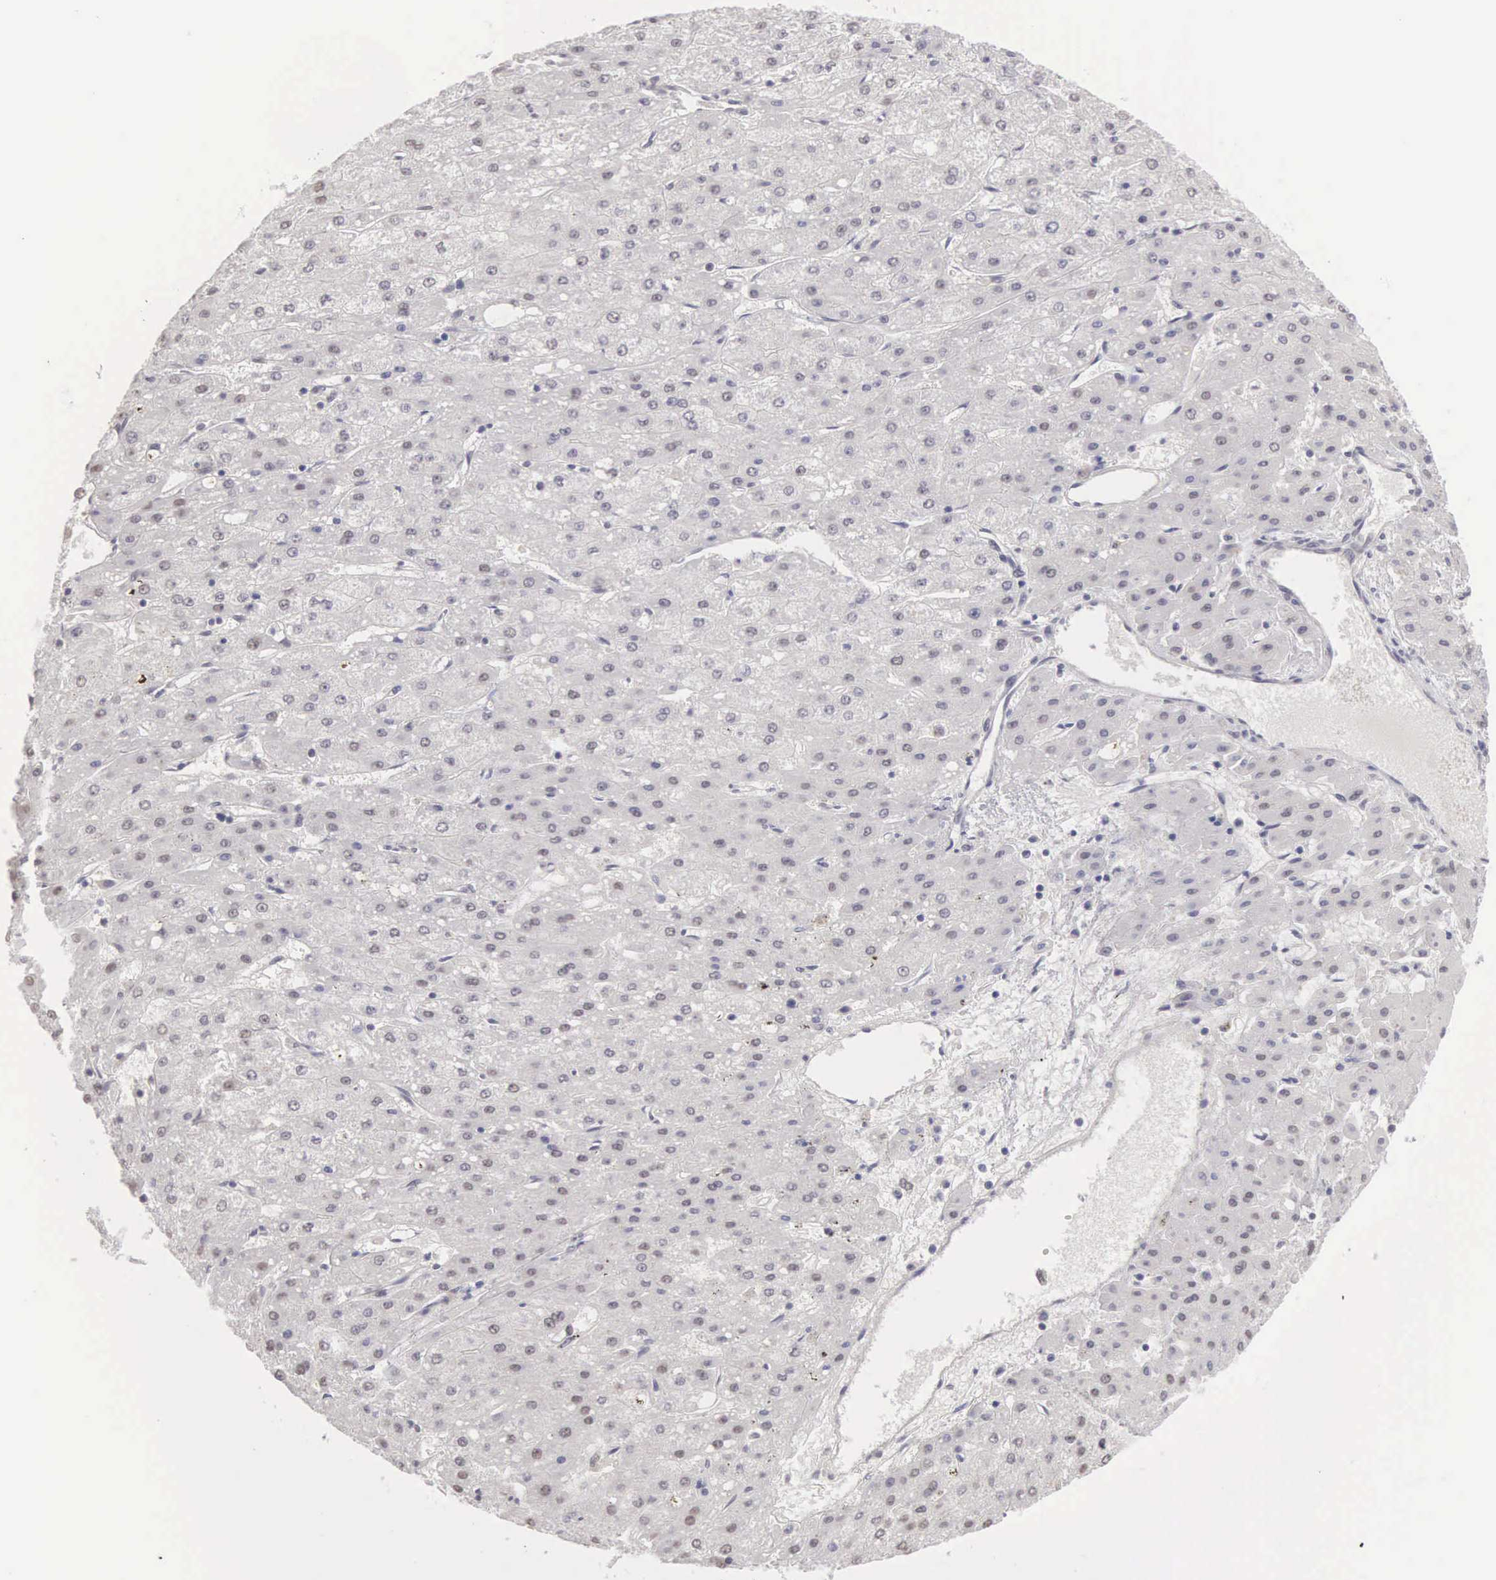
{"staining": {"intensity": "negative", "quantity": "none", "location": "none"}, "tissue": "liver cancer", "cell_type": "Tumor cells", "image_type": "cancer", "snomed": [{"axis": "morphology", "description": "Carcinoma, Hepatocellular, NOS"}, {"axis": "topography", "description": "Liver"}], "caption": "Immunohistochemistry (IHC) of hepatocellular carcinoma (liver) demonstrates no staining in tumor cells.", "gene": "UBA1", "patient": {"sex": "female", "age": 52}}